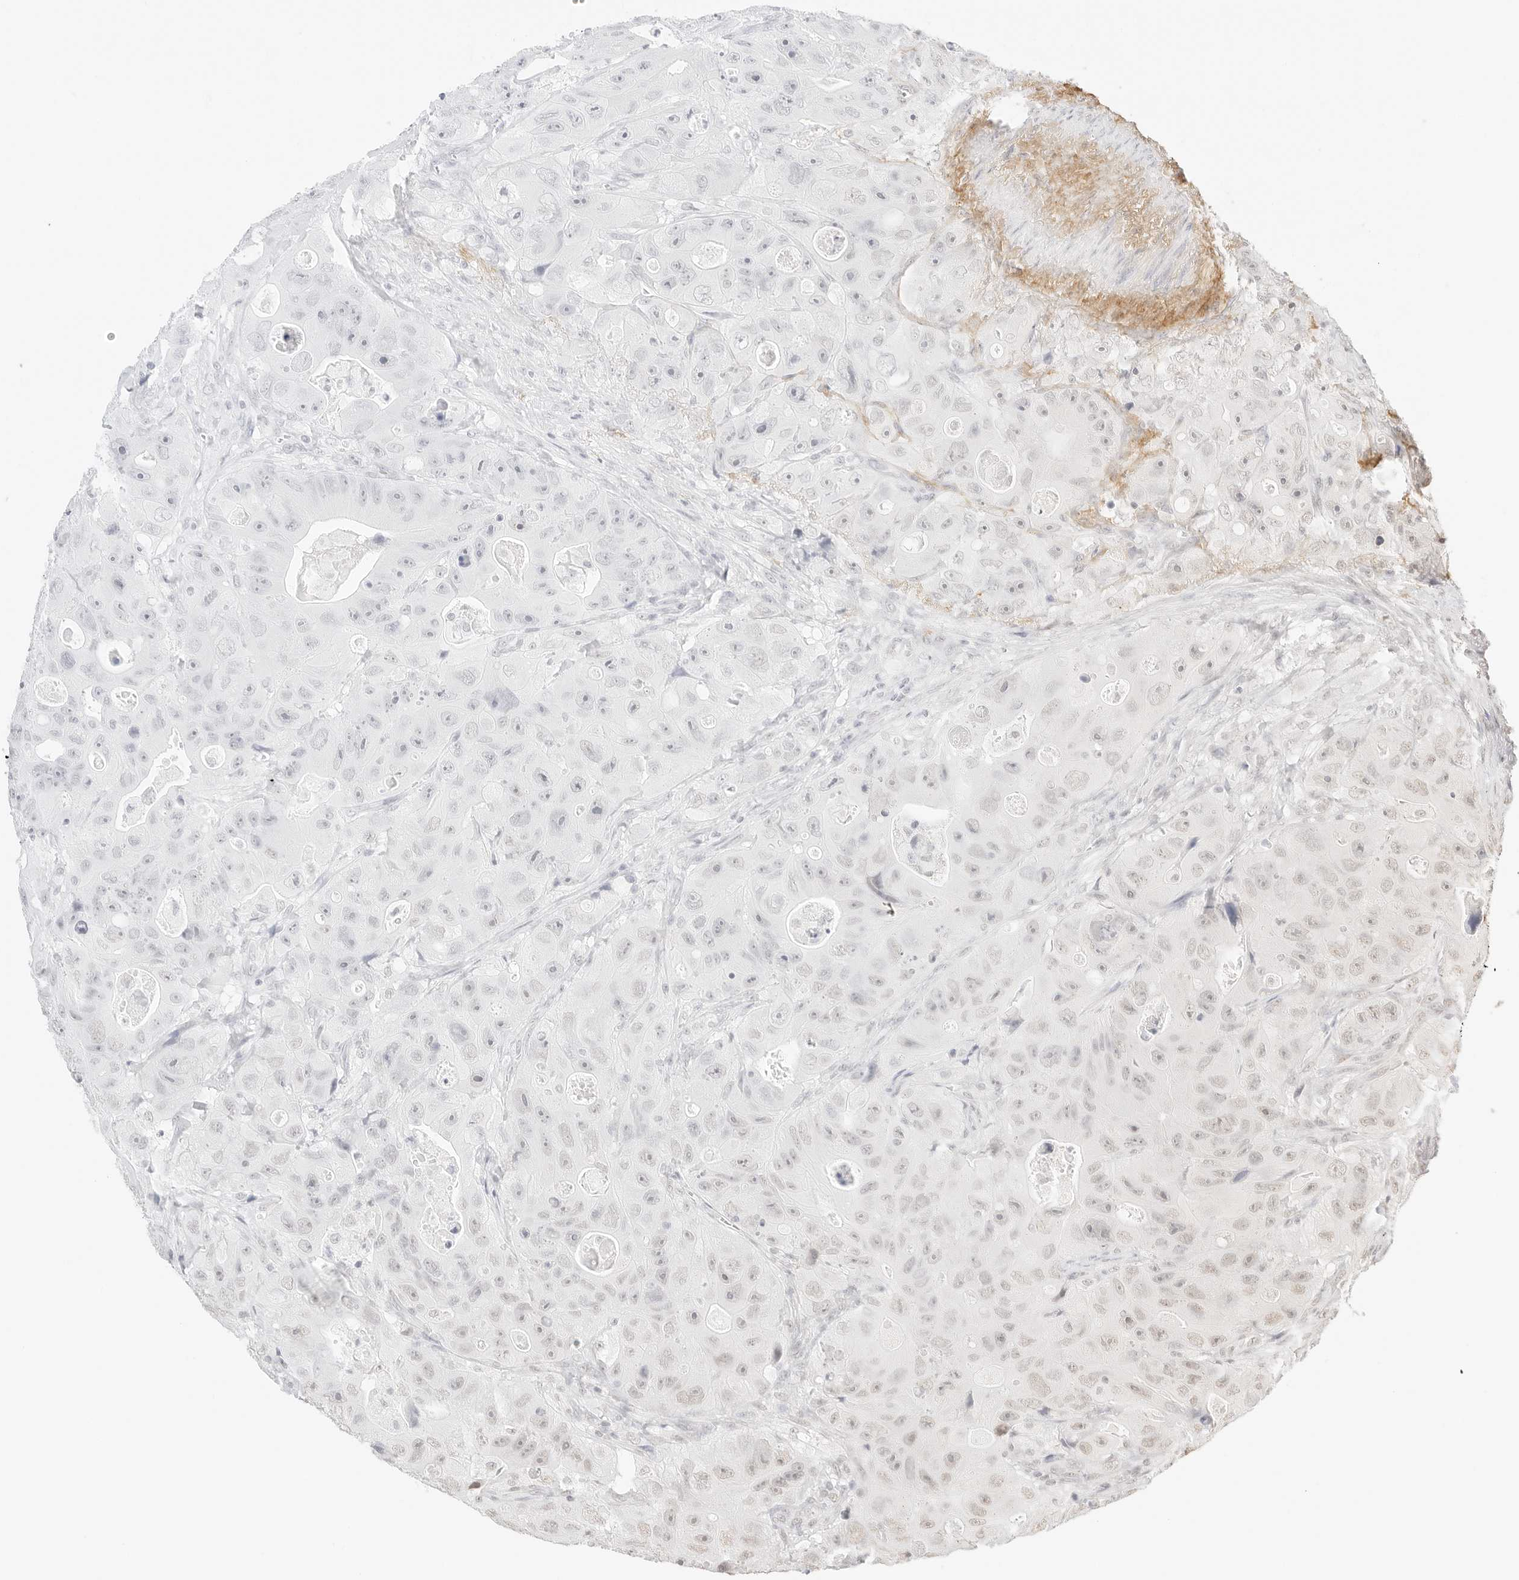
{"staining": {"intensity": "negative", "quantity": "none", "location": "none"}, "tissue": "colorectal cancer", "cell_type": "Tumor cells", "image_type": "cancer", "snomed": [{"axis": "morphology", "description": "Adenocarcinoma, NOS"}, {"axis": "topography", "description": "Colon"}], "caption": "This is an immunohistochemistry (IHC) image of human colorectal cancer (adenocarcinoma). There is no expression in tumor cells.", "gene": "FBLN5", "patient": {"sex": "female", "age": 46}}